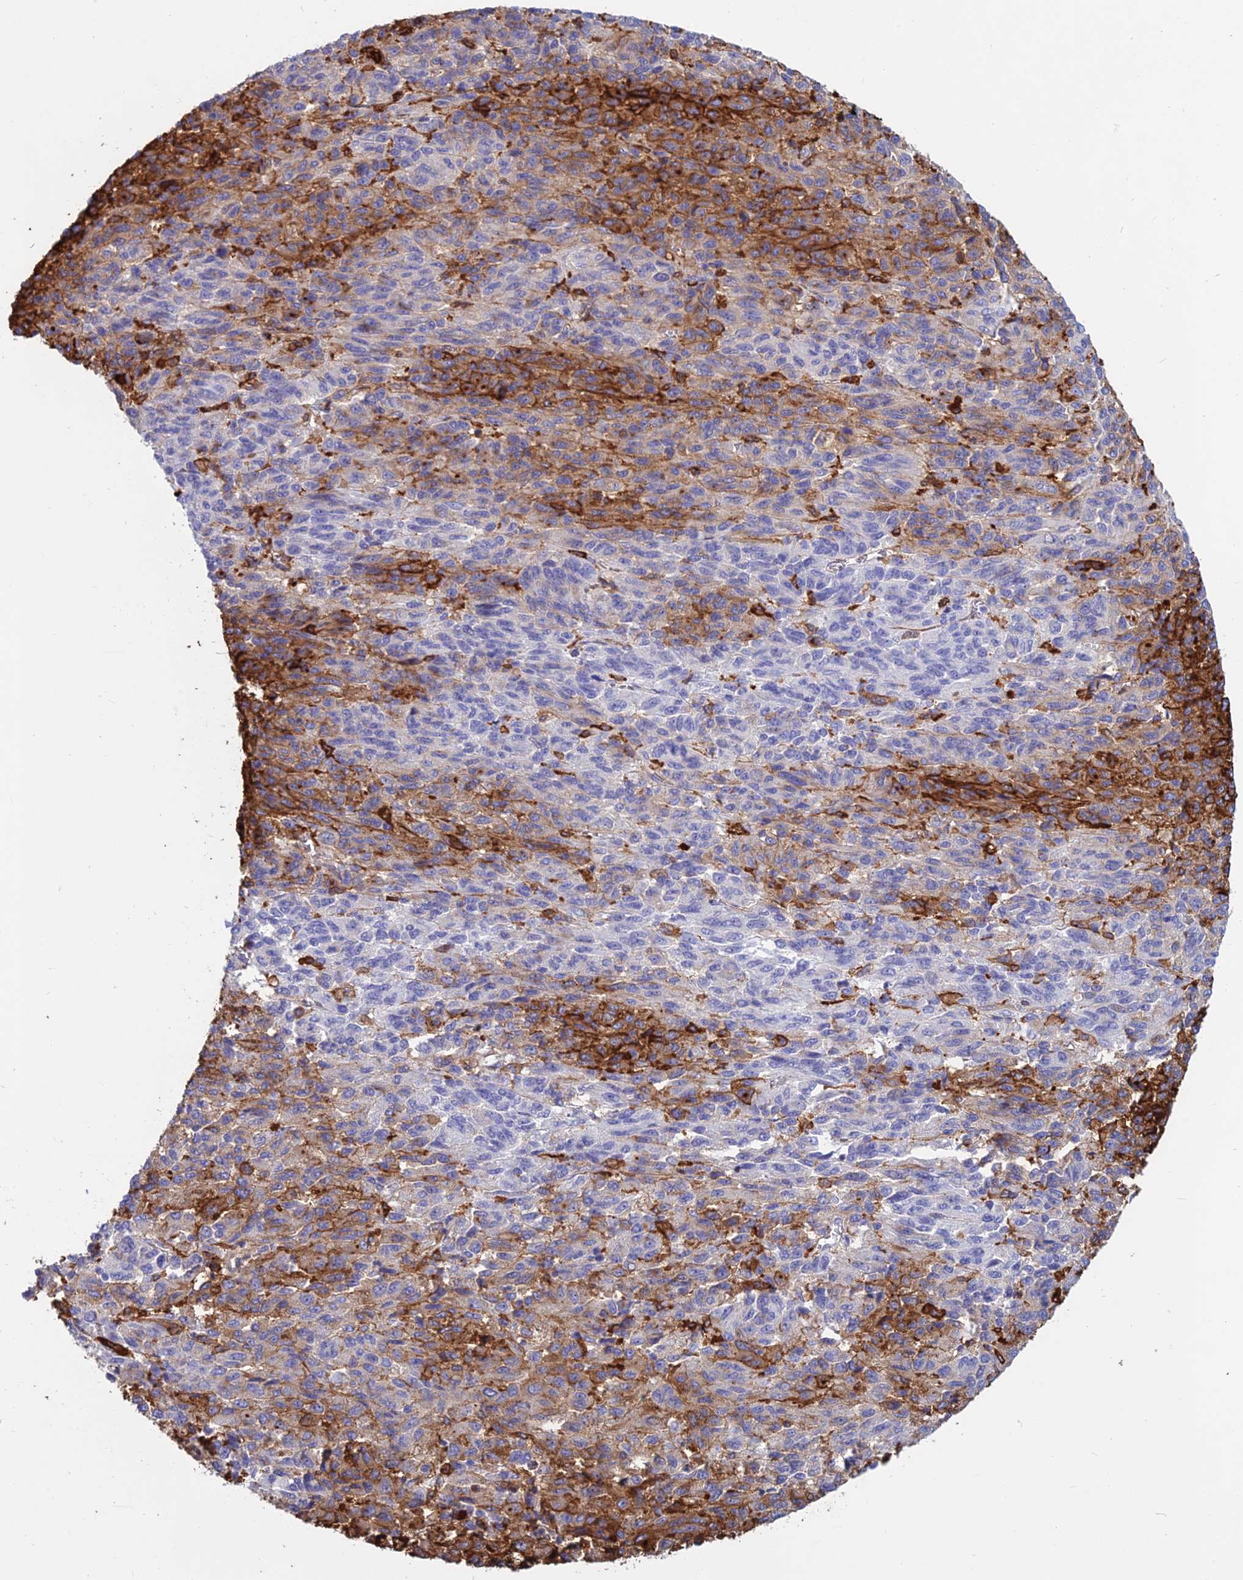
{"staining": {"intensity": "moderate", "quantity": "25%-75%", "location": "cytoplasmic/membranous"}, "tissue": "melanoma", "cell_type": "Tumor cells", "image_type": "cancer", "snomed": [{"axis": "morphology", "description": "Malignant melanoma, Metastatic site"}, {"axis": "topography", "description": "Lung"}], "caption": "Immunohistochemical staining of malignant melanoma (metastatic site) demonstrates moderate cytoplasmic/membranous protein positivity in approximately 25%-75% of tumor cells.", "gene": "HLA-DRB1", "patient": {"sex": "male", "age": 64}}